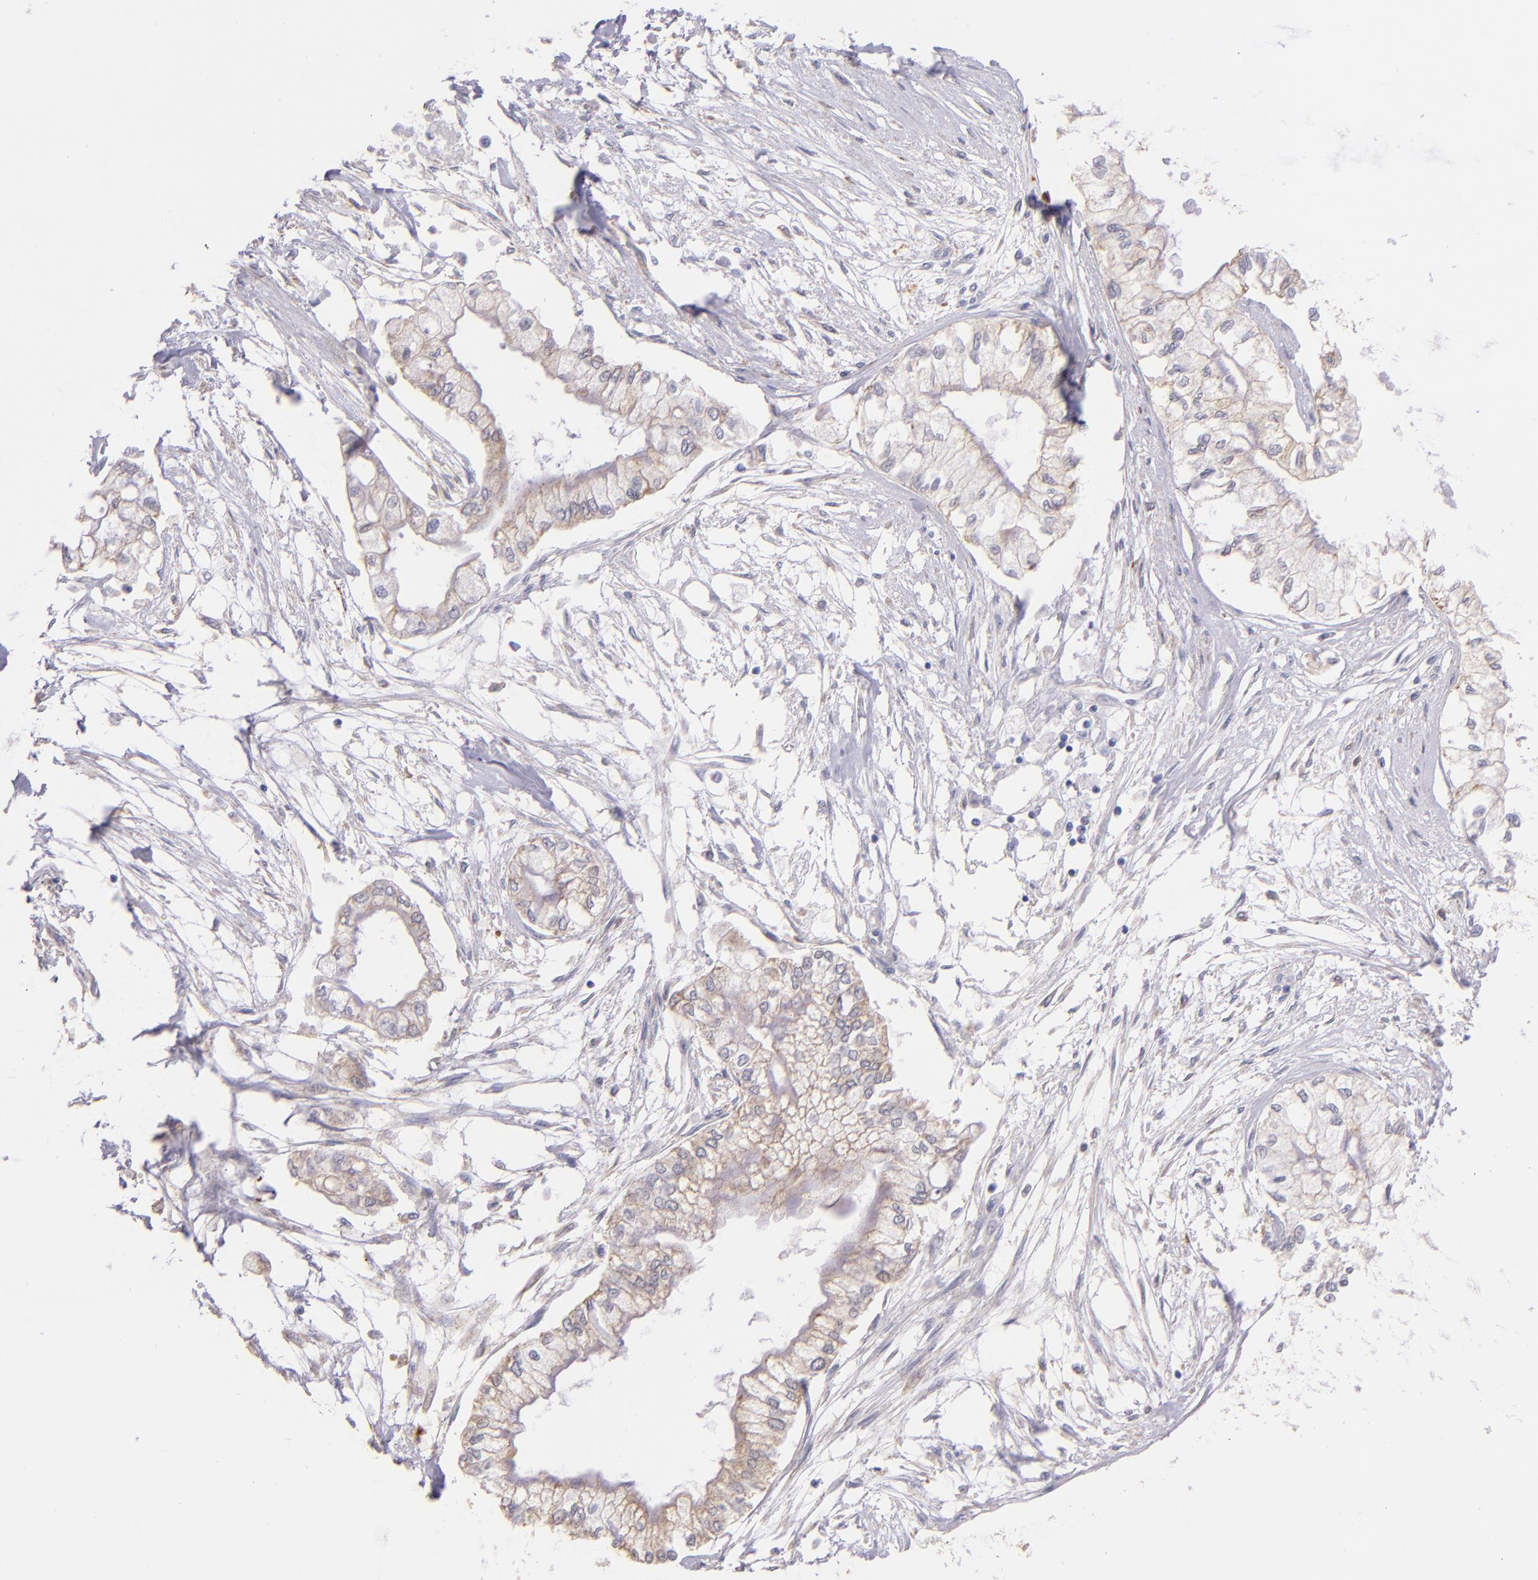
{"staining": {"intensity": "weak", "quantity": ">75%", "location": "cytoplasmic/membranous"}, "tissue": "pancreatic cancer", "cell_type": "Tumor cells", "image_type": "cancer", "snomed": [{"axis": "morphology", "description": "Adenocarcinoma, NOS"}, {"axis": "topography", "description": "Pancreas"}], "caption": "Immunohistochemical staining of pancreatic adenocarcinoma displays low levels of weak cytoplasmic/membranous protein expression in about >75% of tumor cells. The staining is performed using DAB (3,3'-diaminobenzidine) brown chromogen to label protein expression. The nuclei are counter-stained blue using hematoxylin.", "gene": "SH2D4A", "patient": {"sex": "male", "age": 79}}